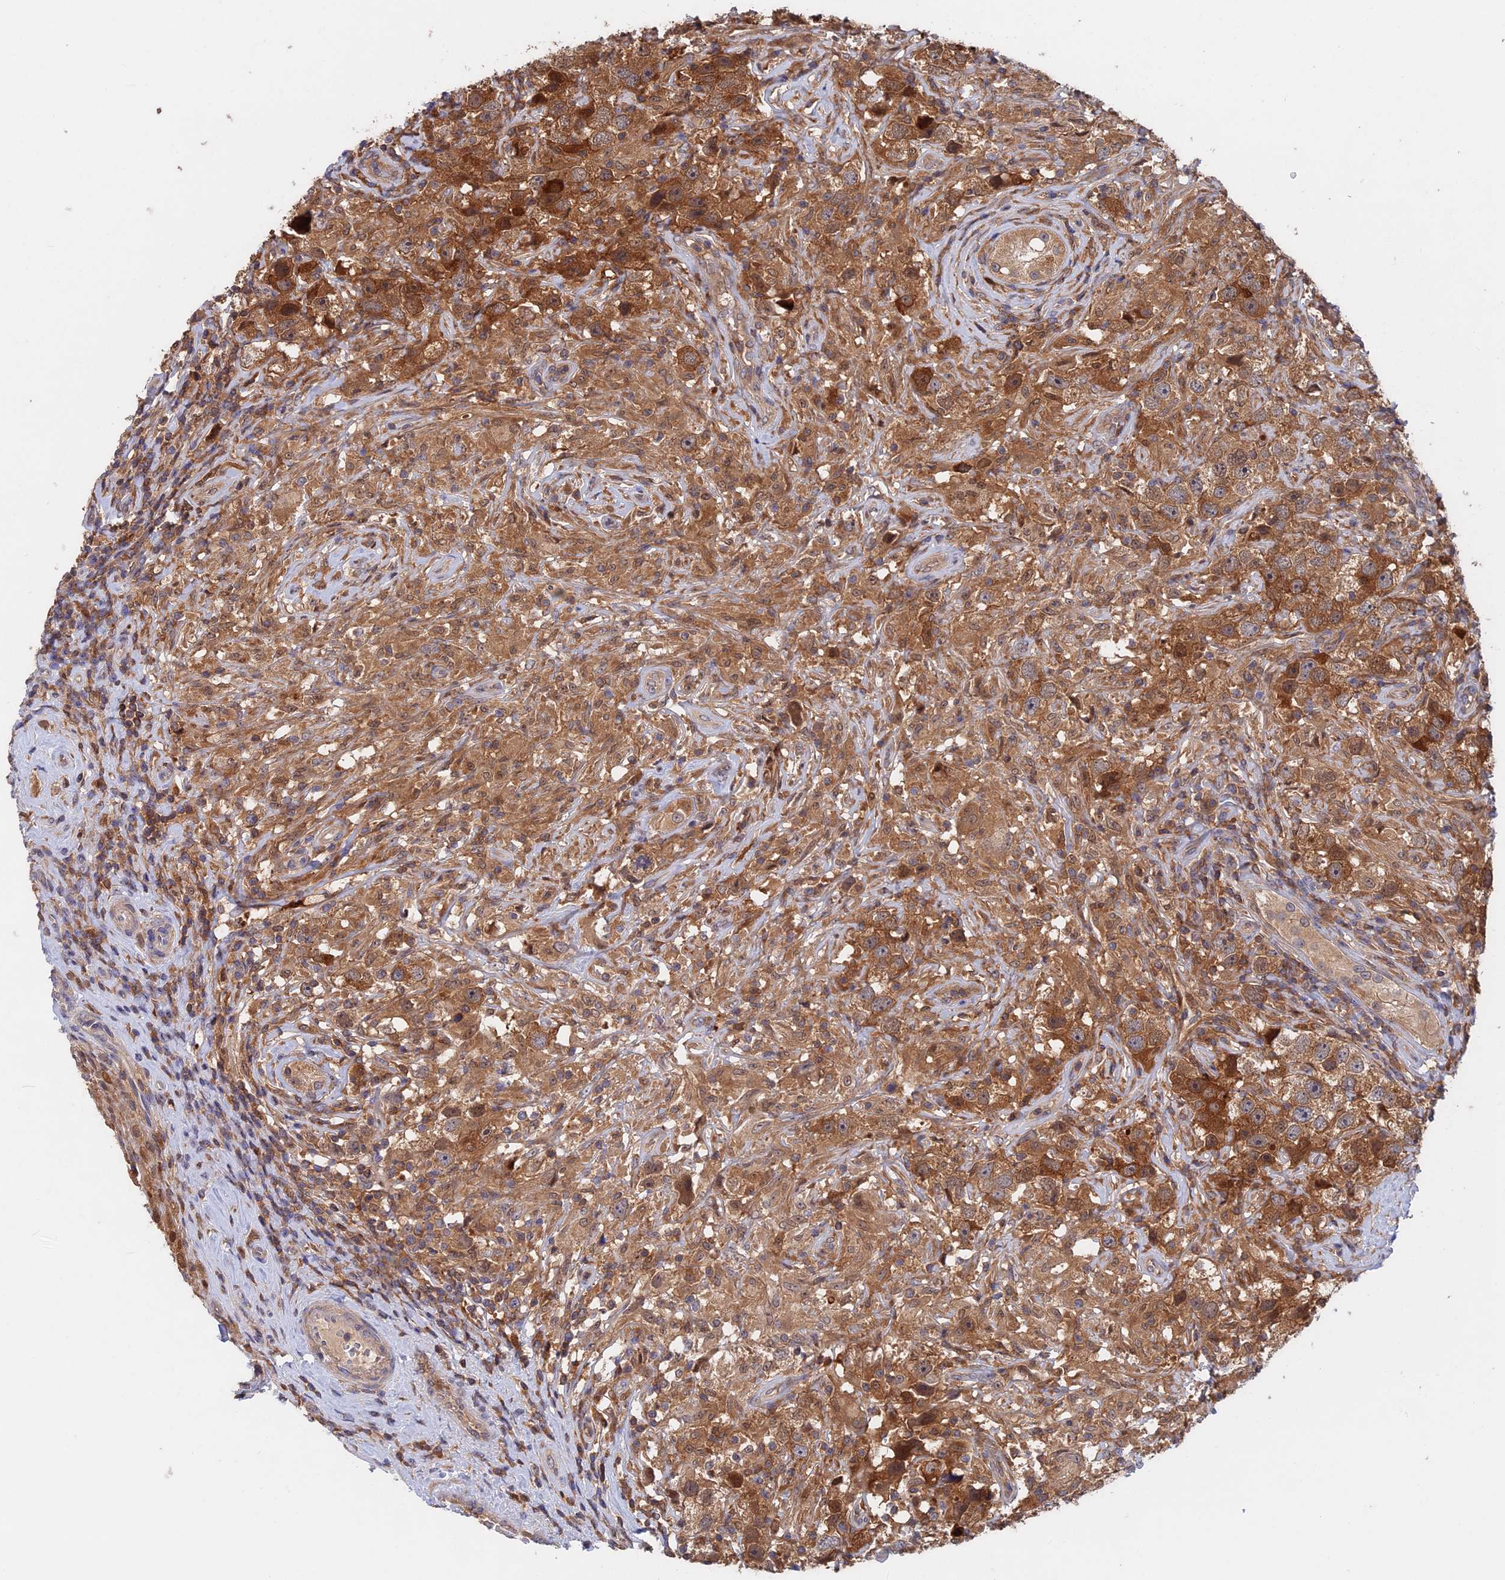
{"staining": {"intensity": "moderate", "quantity": ">75%", "location": "cytoplasmic/membranous"}, "tissue": "testis cancer", "cell_type": "Tumor cells", "image_type": "cancer", "snomed": [{"axis": "morphology", "description": "Seminoma, NOS"}, {"axis": "topography", "description": "Testis"}], "caption": "Immunohistochemistry of testis seminoma demonstrates medium levels of moderate cytoplasmic/membranous staining in about >75% of tumor cells.", "gene": "BLVRA", "patient": {"sex": "male", "age": 49}}